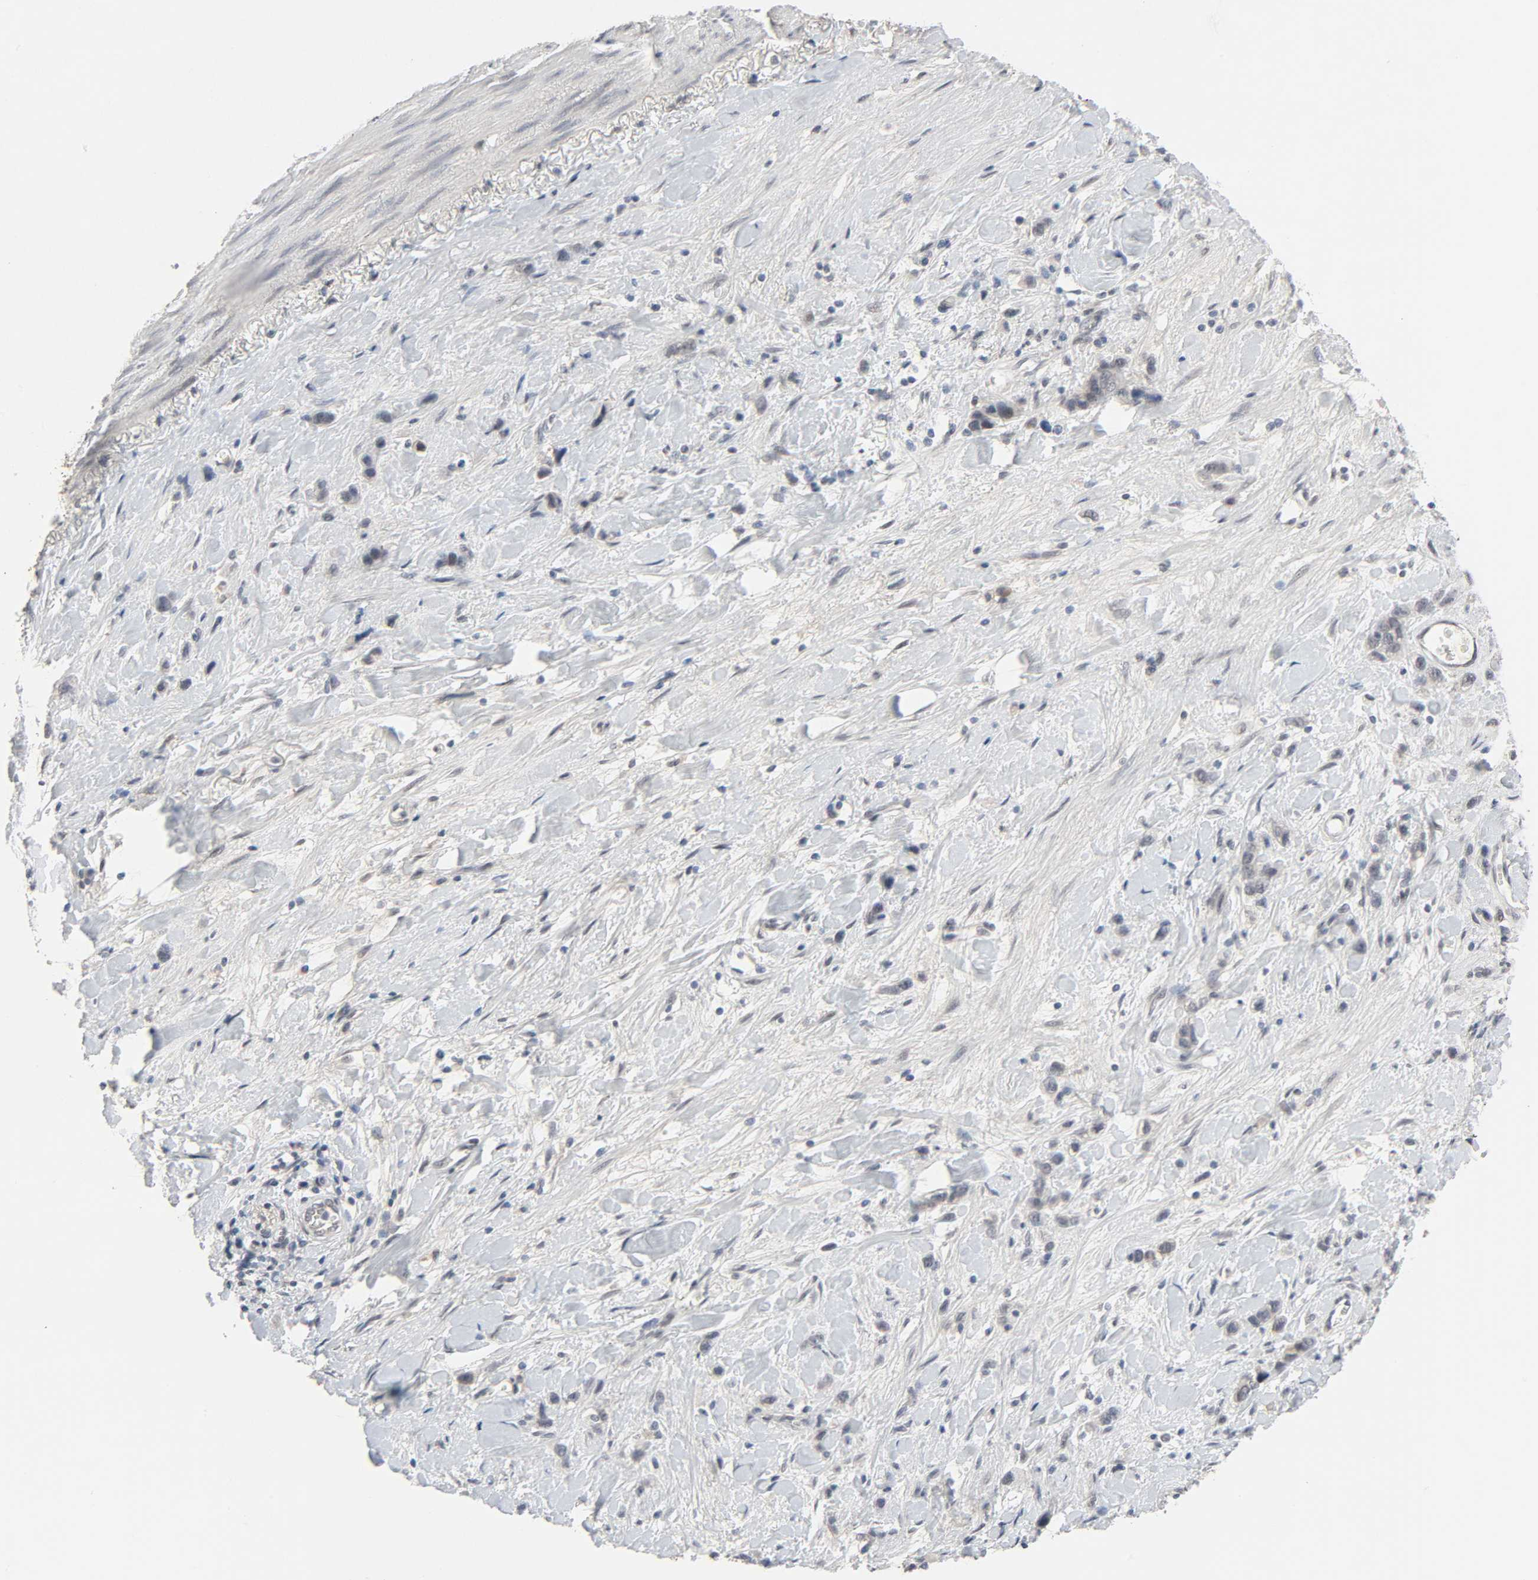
{"staining": {"intensity": "negative", "quantity": "none", "location": "none"}, "tissue": "stomach cancer", "cell_type": "Tumor cells", "image_type": "cancer", "snomed": [{"axis": "morphology", "description": "Normal tissue, NOS"}, {"axis": "morphology", "description": "Adenocarcinoma, NOS"}, {"axis": "morphology", "description": "Adenocarcinoma, High grade"}, {"axis": "topography", "description": "Stomach, upper"}, {"axis": "topography", "description": "Stomach"}], "caption": "Immunohistochemistry of stomach cancer displays no positivity in tumor cells.", "gene": "MT3", "patient": {"sex": "female", "age": 65}}